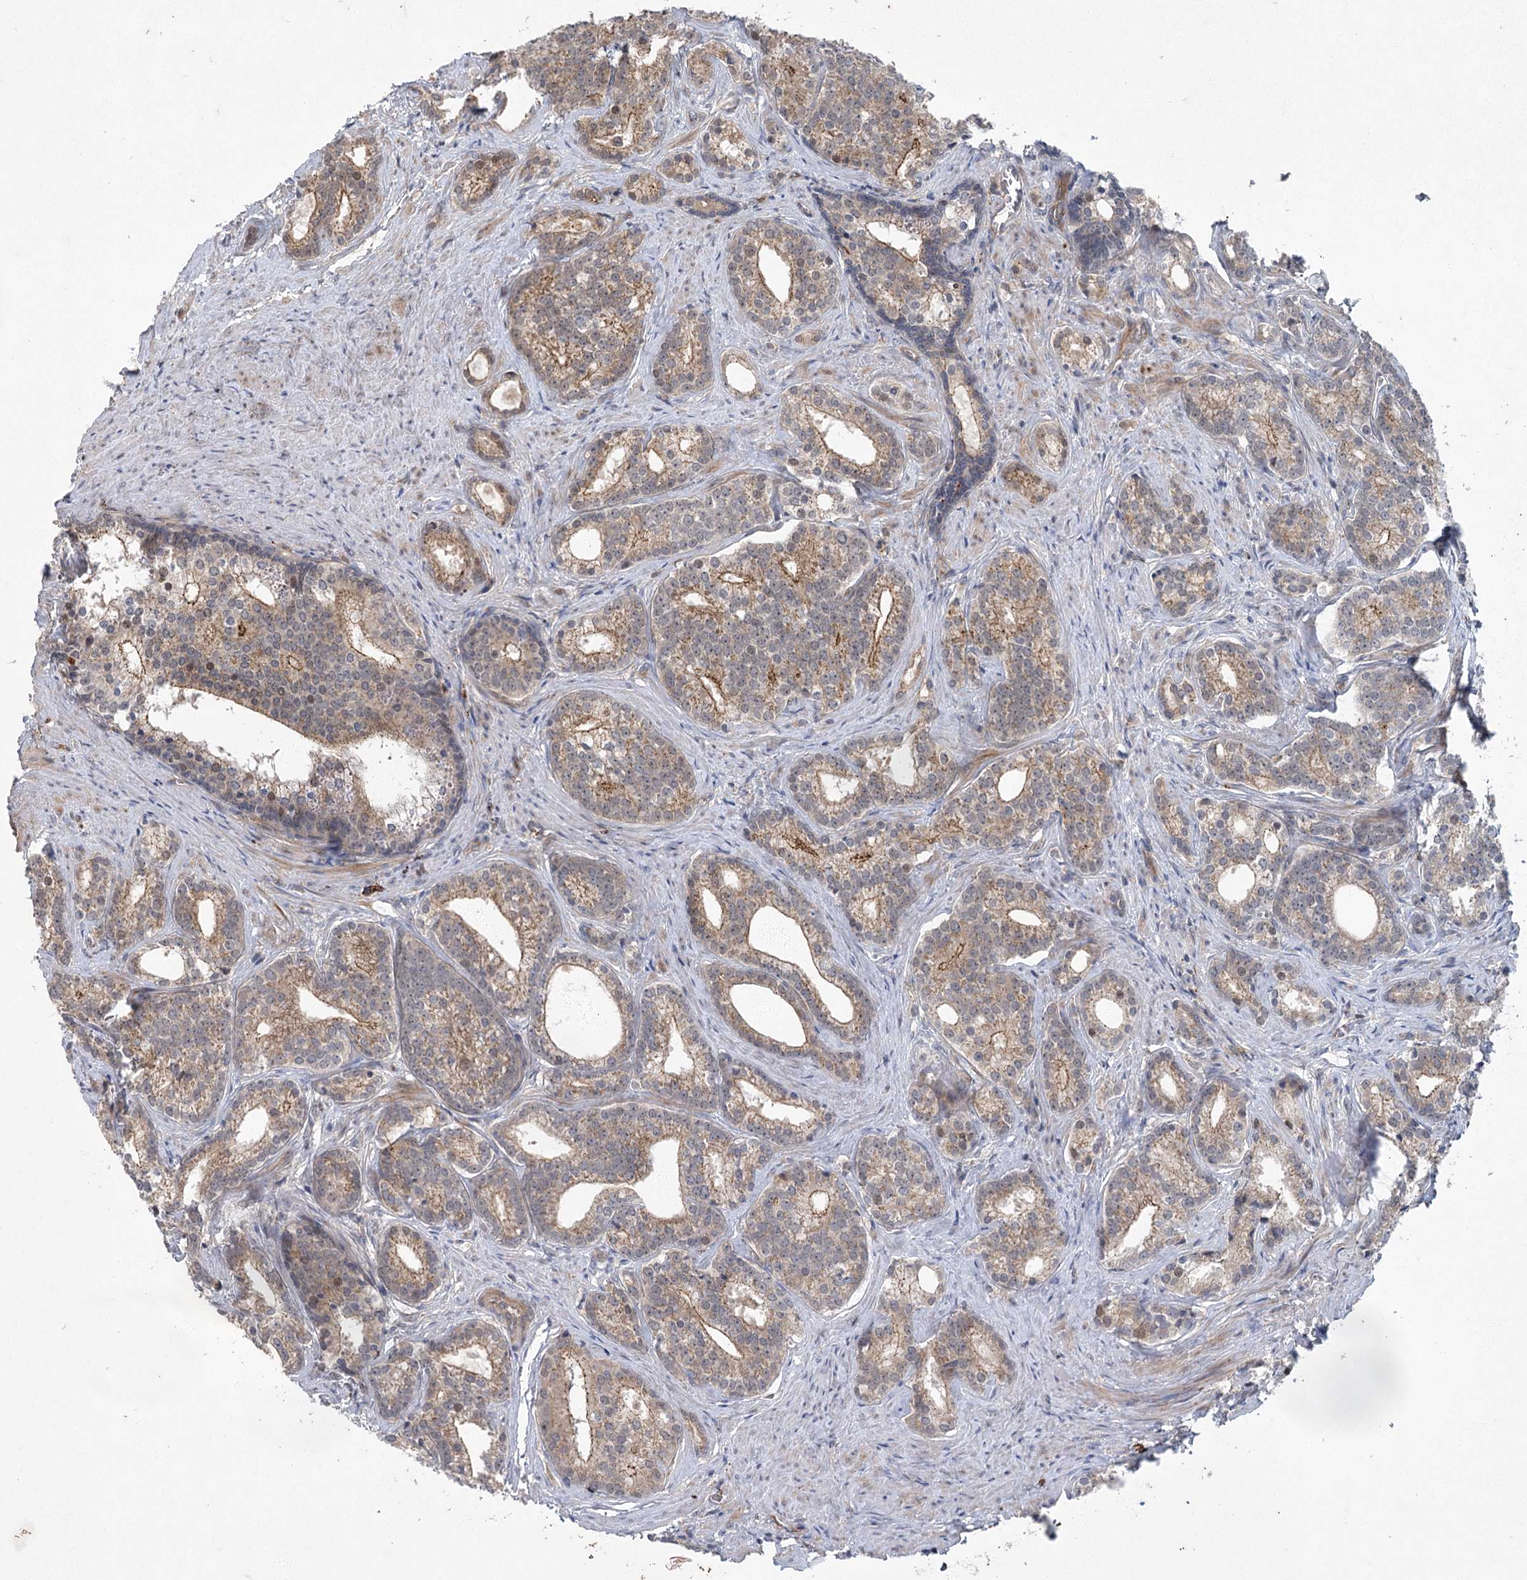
{"staining": {"intensity": "moderate", "quantity": "25%-75%", "location": "cytoplasmic/membranous"}, "tissue": "prostate cancer", "cell_type": "Tumor cells", "image_type": "cancer", "snomed": [{"axis": "morphology", "description": "Adenocarcinoma, Low grade"}, {"axis": "topography", "description": "Prostate"}], "caption": "Immunohistochemistry (DAB) staining of human prostate low-grade adenocarcinoma displays moderate cytoplasmic/membranous protein positivity in about 25%-75% of tumor cells.", "gene": "METTL24", "patient": {"sex": "male", "age": 71}}